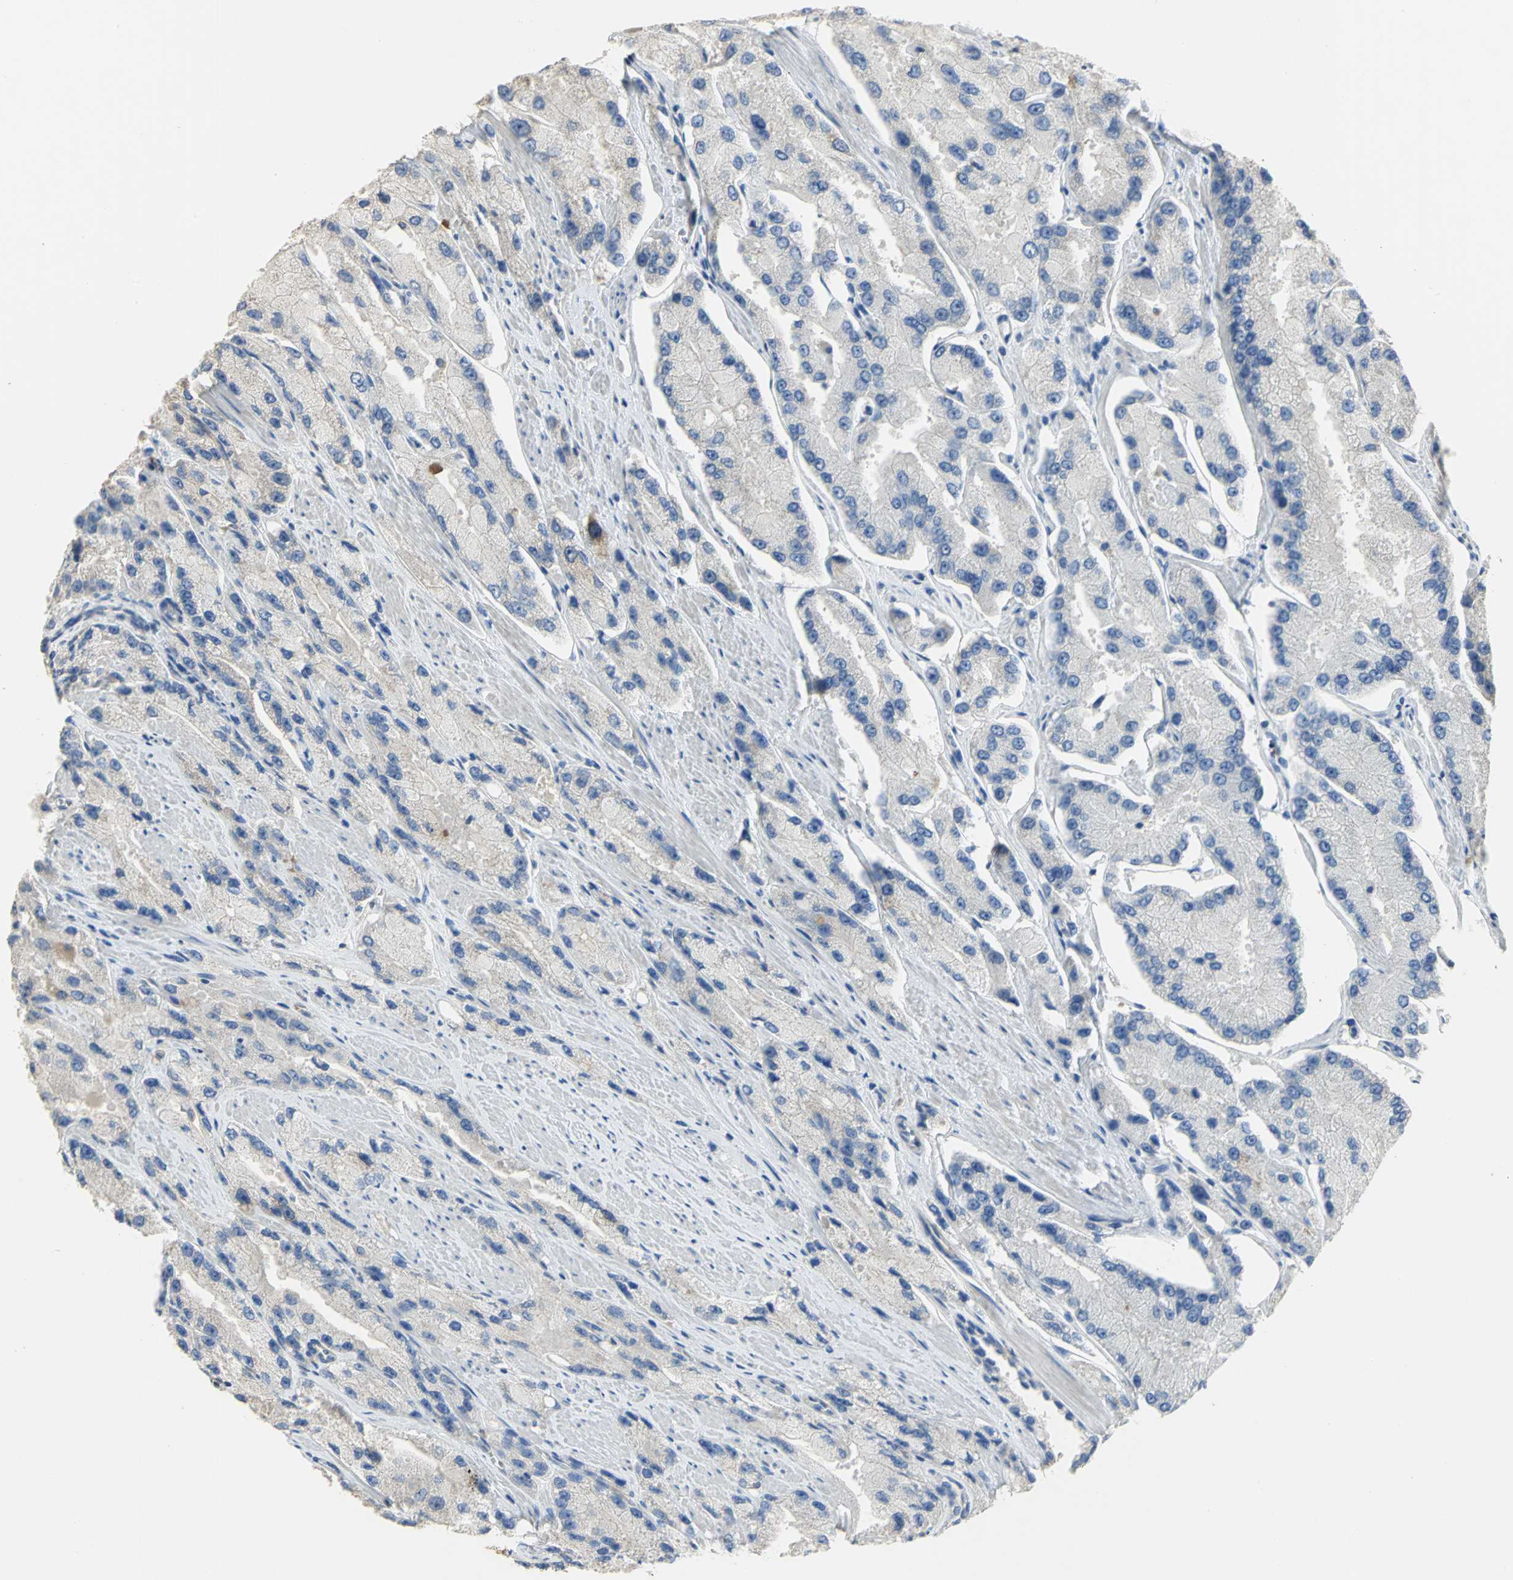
{"staining": {"intensity": "negative", "quantity": "none", "location": "none"}, "tissue": "prostate cancer", "cell_type": "Tumor cells", "image_type": "cancer", "snomed": [{"axis": "morphology", "description": "Adenocarcinoma, High grade"}, {"axis": "topography", "description": "Prostate"}], "caption": "The photomicrograph demonstrates no significant positivity in tumor cells of adenocarcinoma (high-grade) (prostate).", "gene": "DLGAP5", "patient": {"sex": "male", "age": 58}}